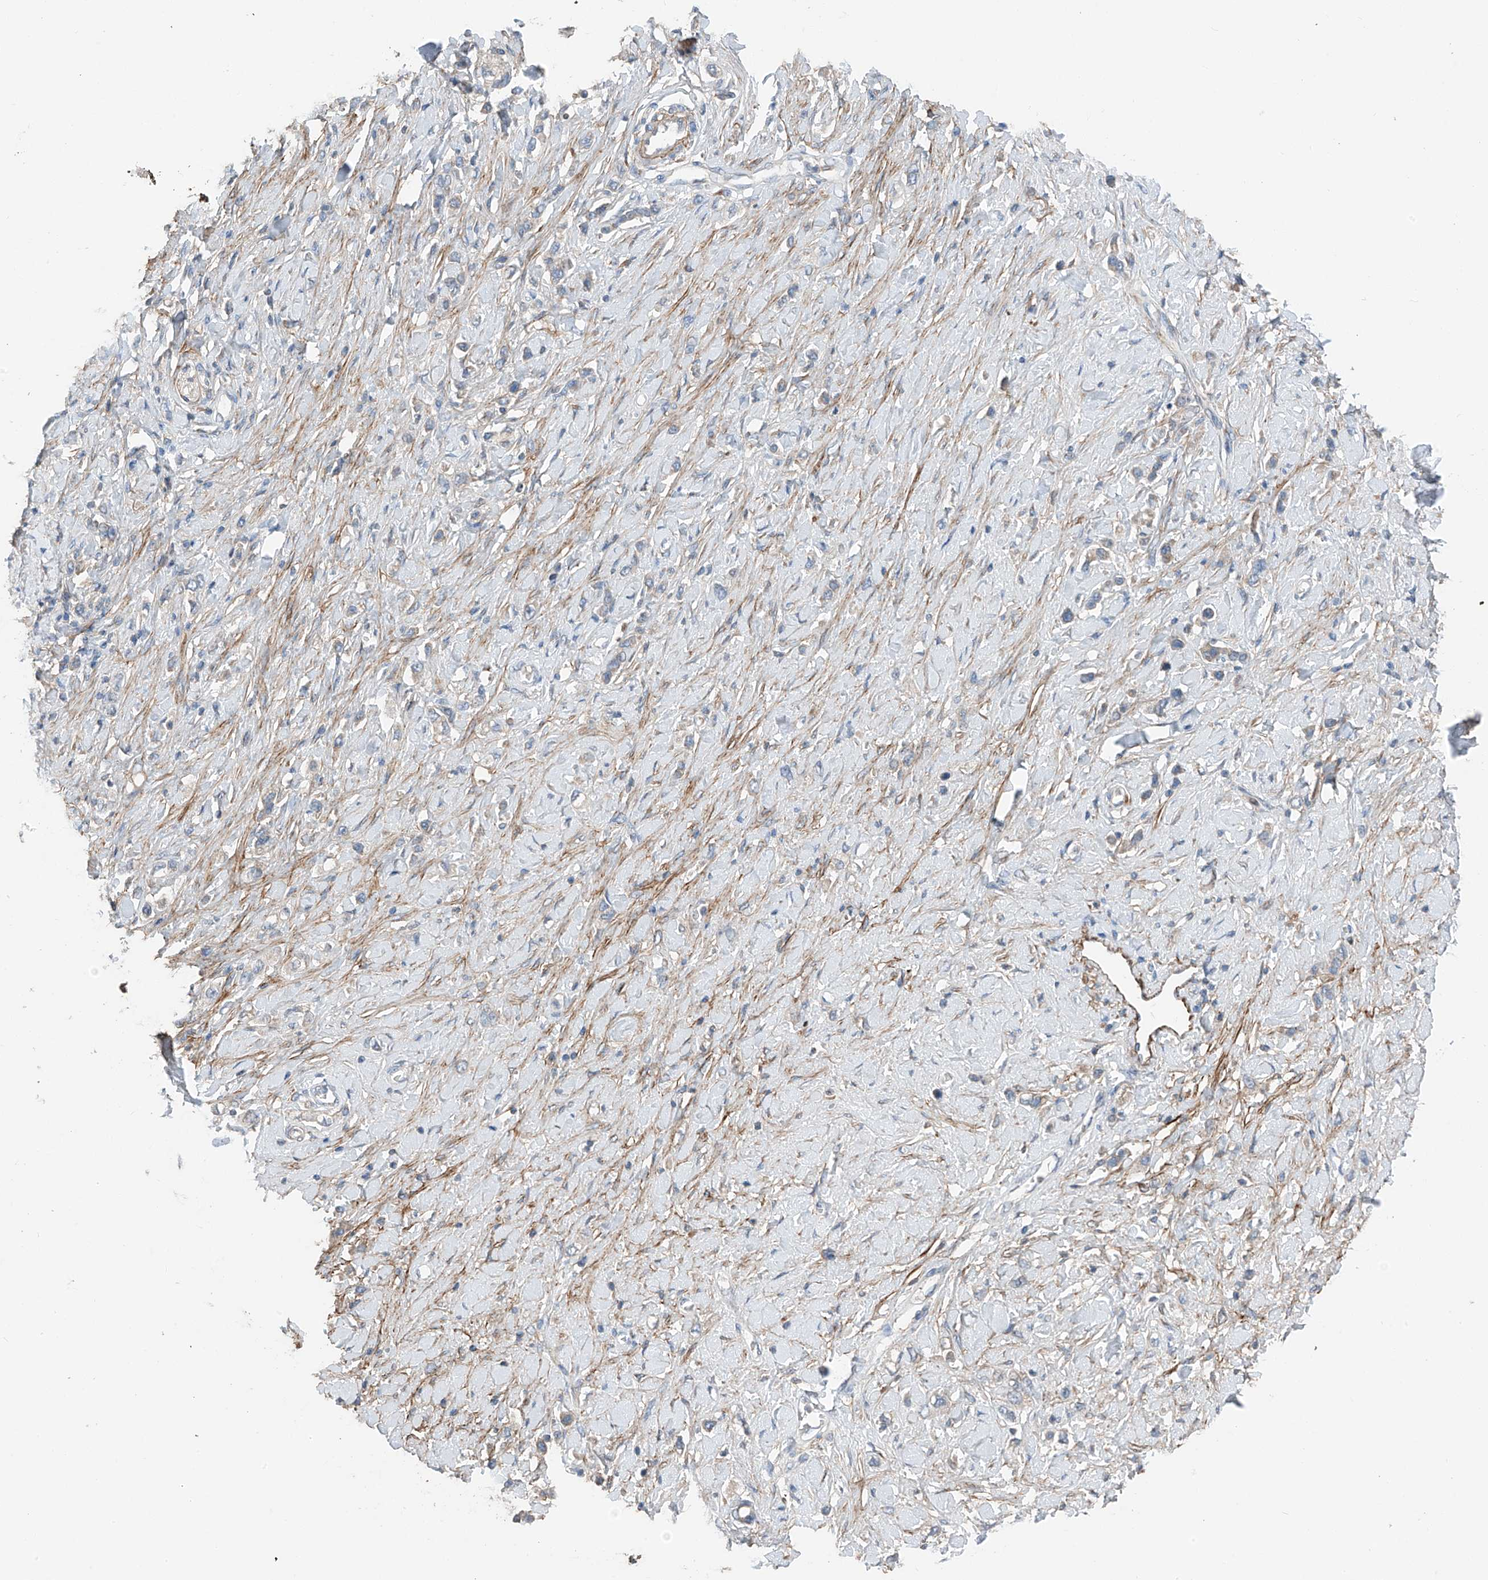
{"staining": {"intensity": "negative", "quantity": "none", "location": "none"}, "tissue": "stomach cancer", "cell_type": "Tumor cells", "image_type": "cancer", "snomed": [{"axis": "morphology", "description": "Normal tissue, NOS"}, {"axis": "morphology", "description": "Adenocarcinoma, NOS"}, {"axis": "topography", "description": "Stomach, upper"}, {"axis": "topography", "description": "Stomach"}], "caption": "Human stomach adenocarcinoma stained for a protein using immunohistochemistry (IHC) reveals no staining in tumor cells.", "gene": "GALNTL6", "patient": {"sex": "female", "age": 65}}